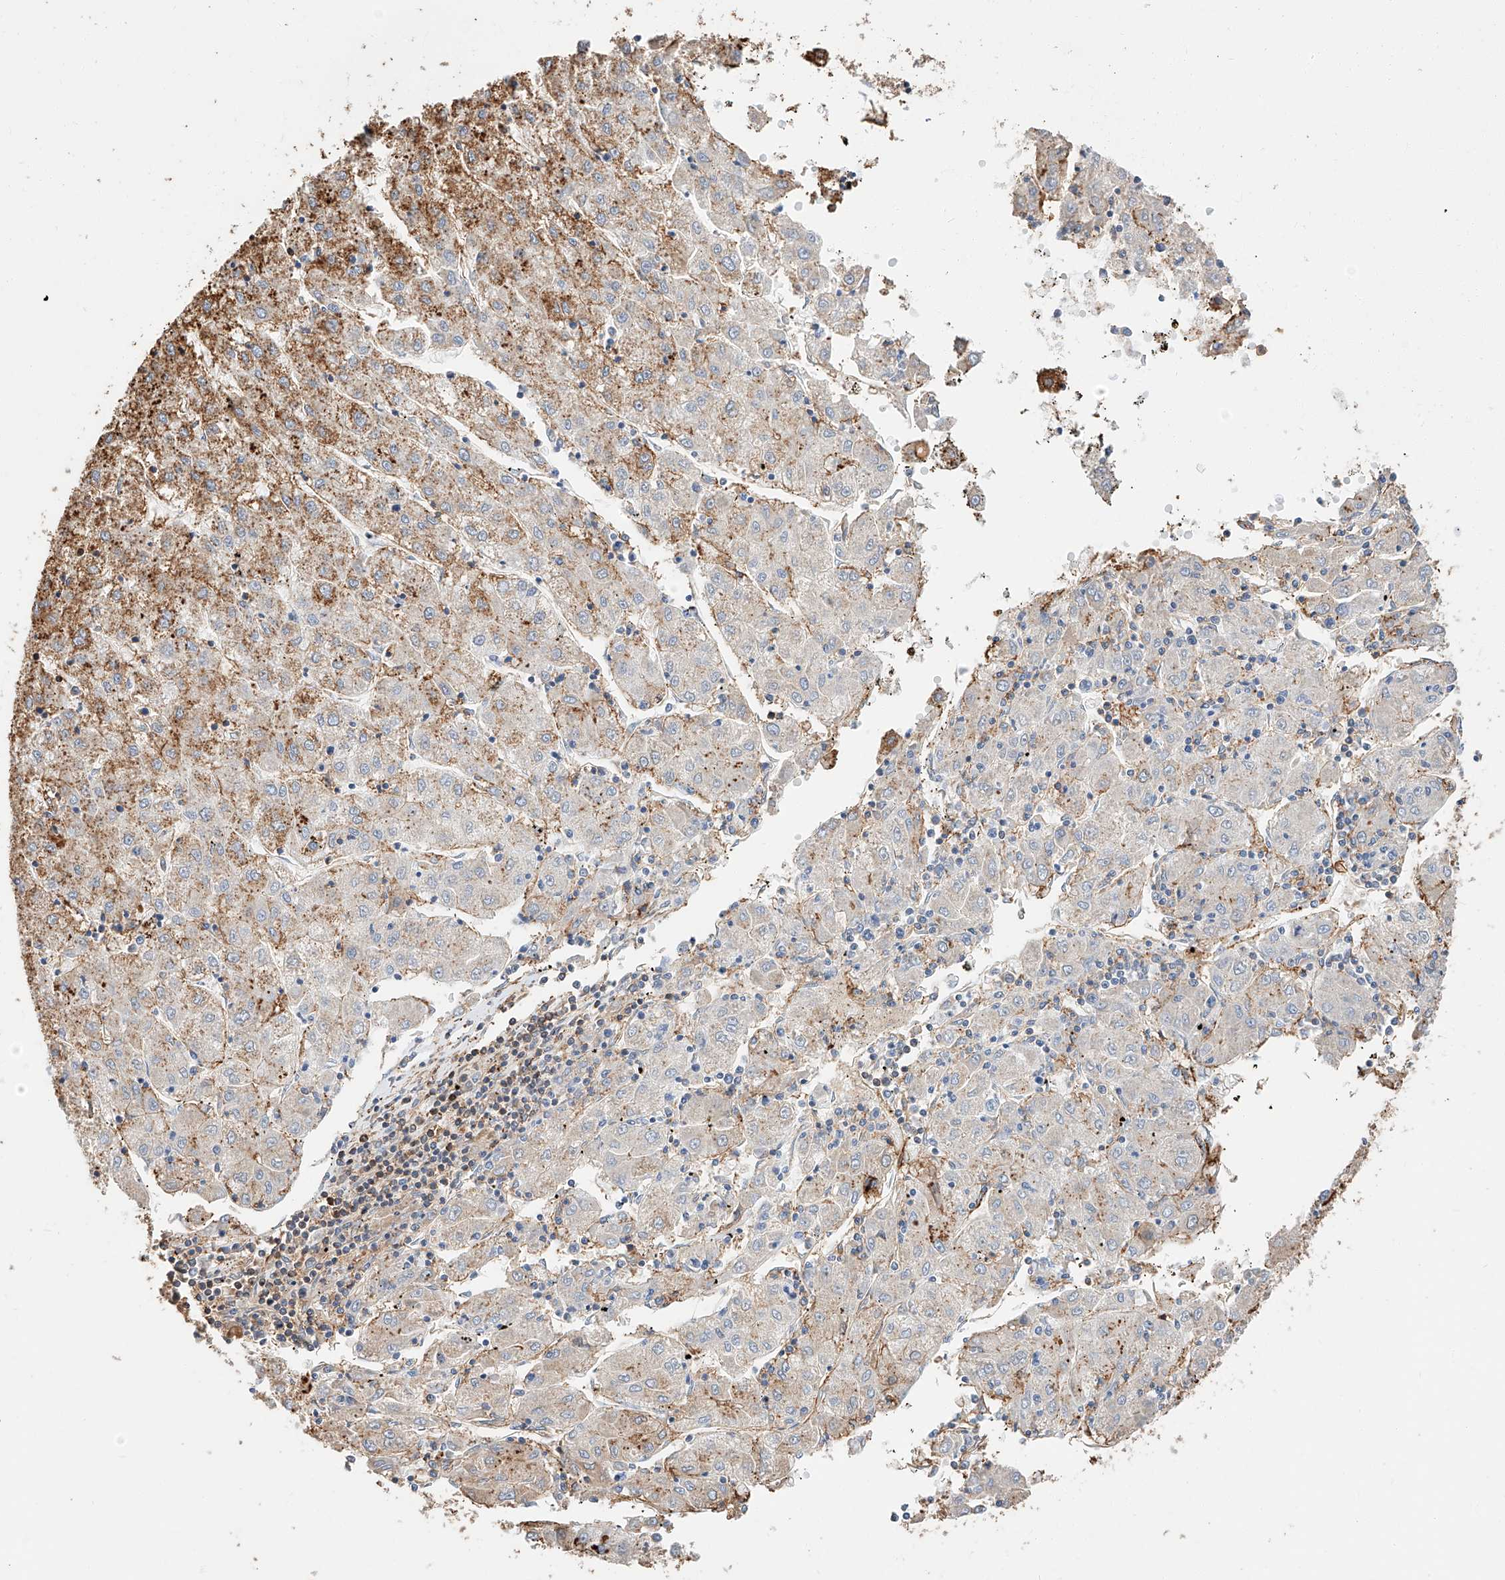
{"staining": {"intensity": "moderate", "quantity": "<25%", "location": "cytoplasmic/membranous"}, "tissue": "liver cancer", "cell_type": "Tumor cells", "image_type": "cancer", "snomed": [{"axis": "morphology", "description": "Carcinoma, Hepatocellular, NOS"}, {"axis": "topography", "description": "Liver"}], "caption": "High-power microscopy captured an immunohistochemistry (IHC) histopathology image of liver cancer (hepatocellular carcinoma), revealing moderate cytoplasmic/membranous staining in about <25% of tumor cells. The protein is shown in brown color, while the nuclei are stained blue.", "gene": "WFS1", "patient": {"sex": "male", "age": 72}}